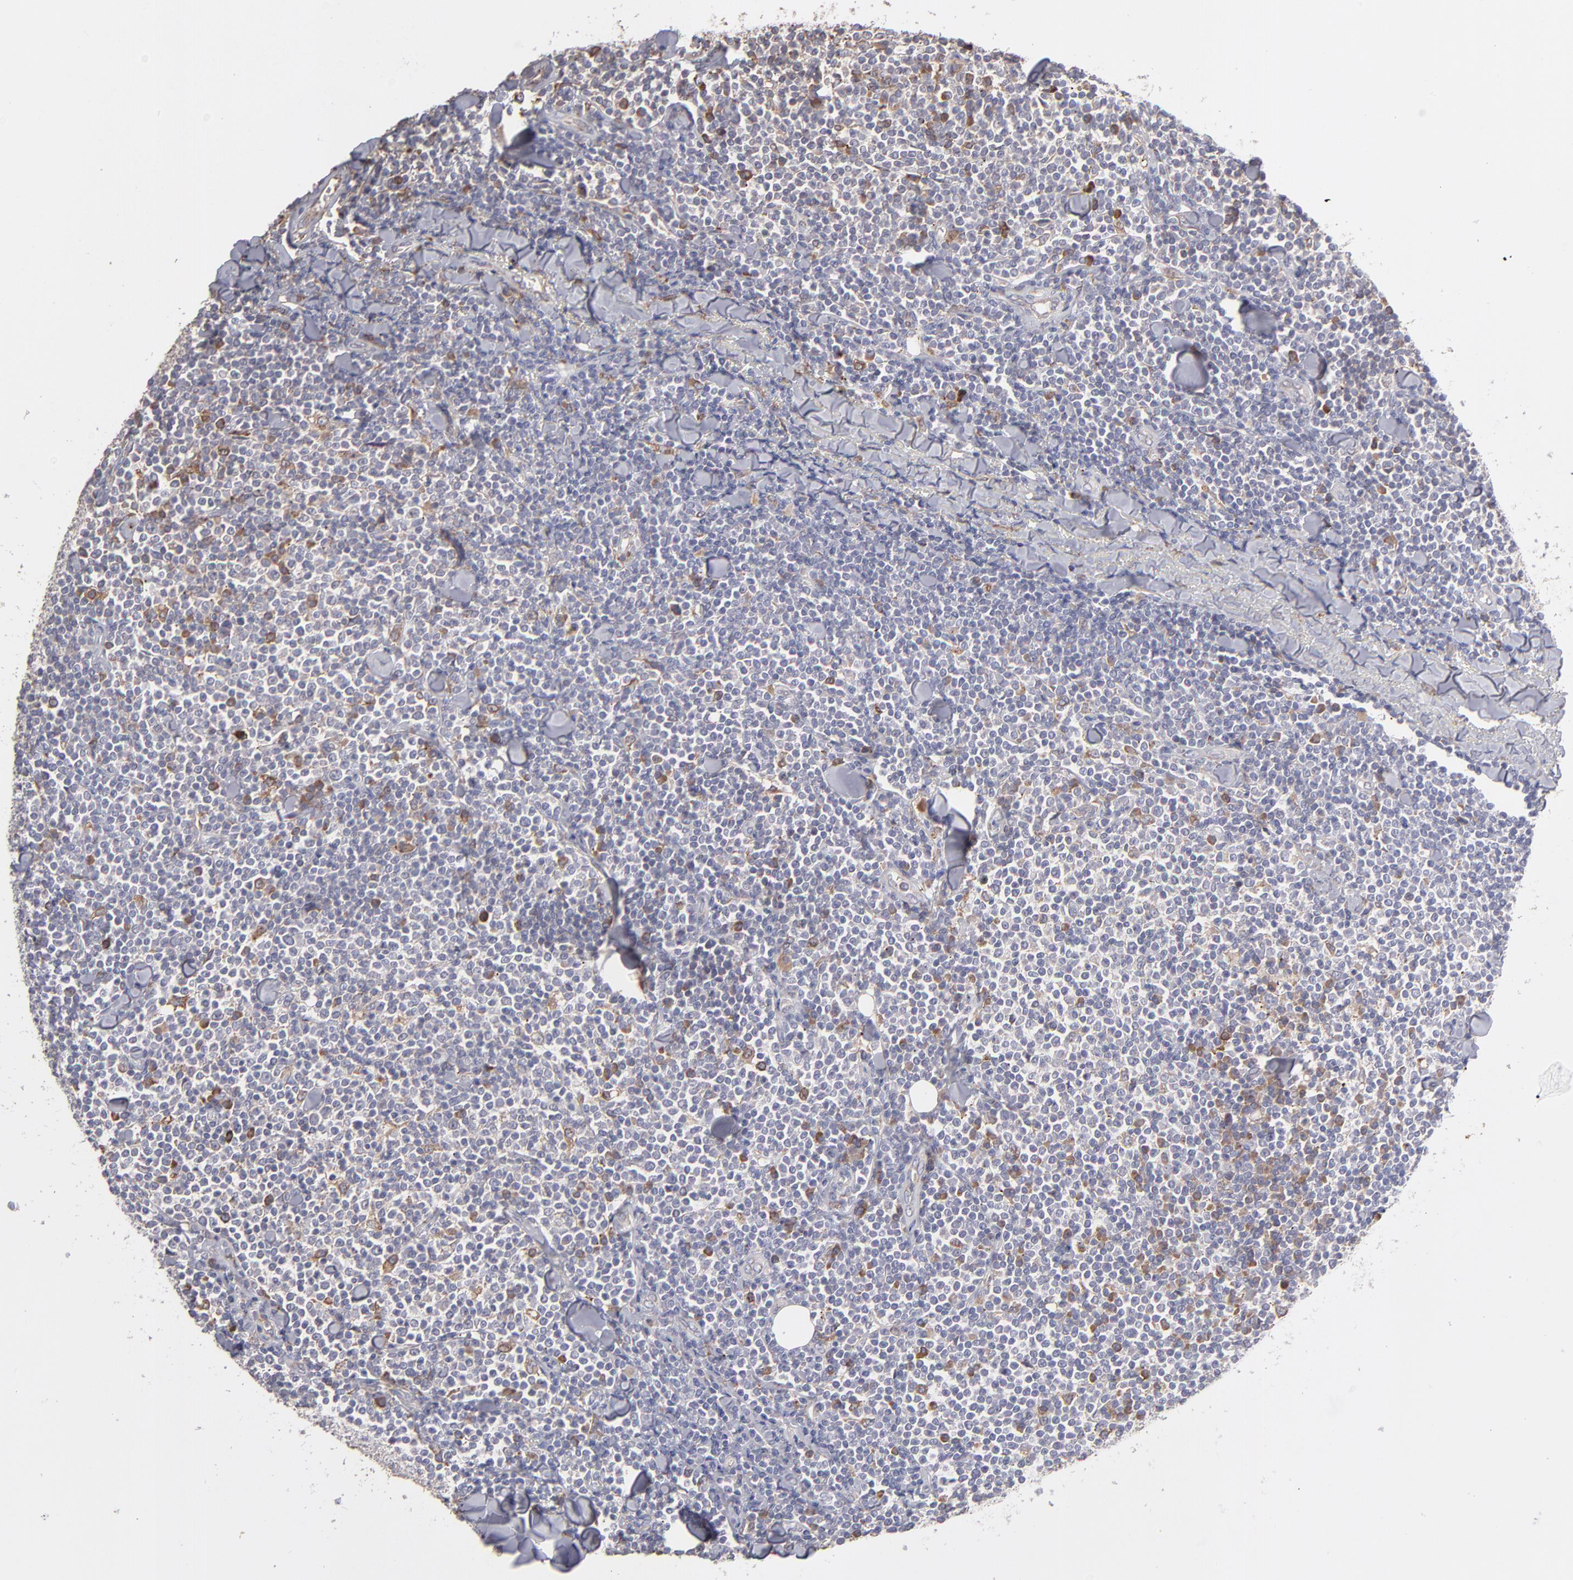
{"staining": {"intensity": "weak", "quantity": "<25%", "location": "cytoplasmic/membranous"}, "tissue": "lymphoma", "cell_type": "Tumor cells", "image_type": "cancer", "snomed": [{"axis": "morphology", "description": "Malignant lymphoma, non-Hodgkin's type, Low grade"}, {"axis": "topography", "description": "Soft tissue"}], "caption": "This is a image of IHC staining of low-grade malignant lymphoma, non-Hodgkin's type, which shows no expression in tumor cells. Brightfield microscopy of IHC stained with DAB (brown) and hematoxylin (blue), captured at high magnification.", "gene": "CALR", "patient": {"sex": "male", "age": 92}}